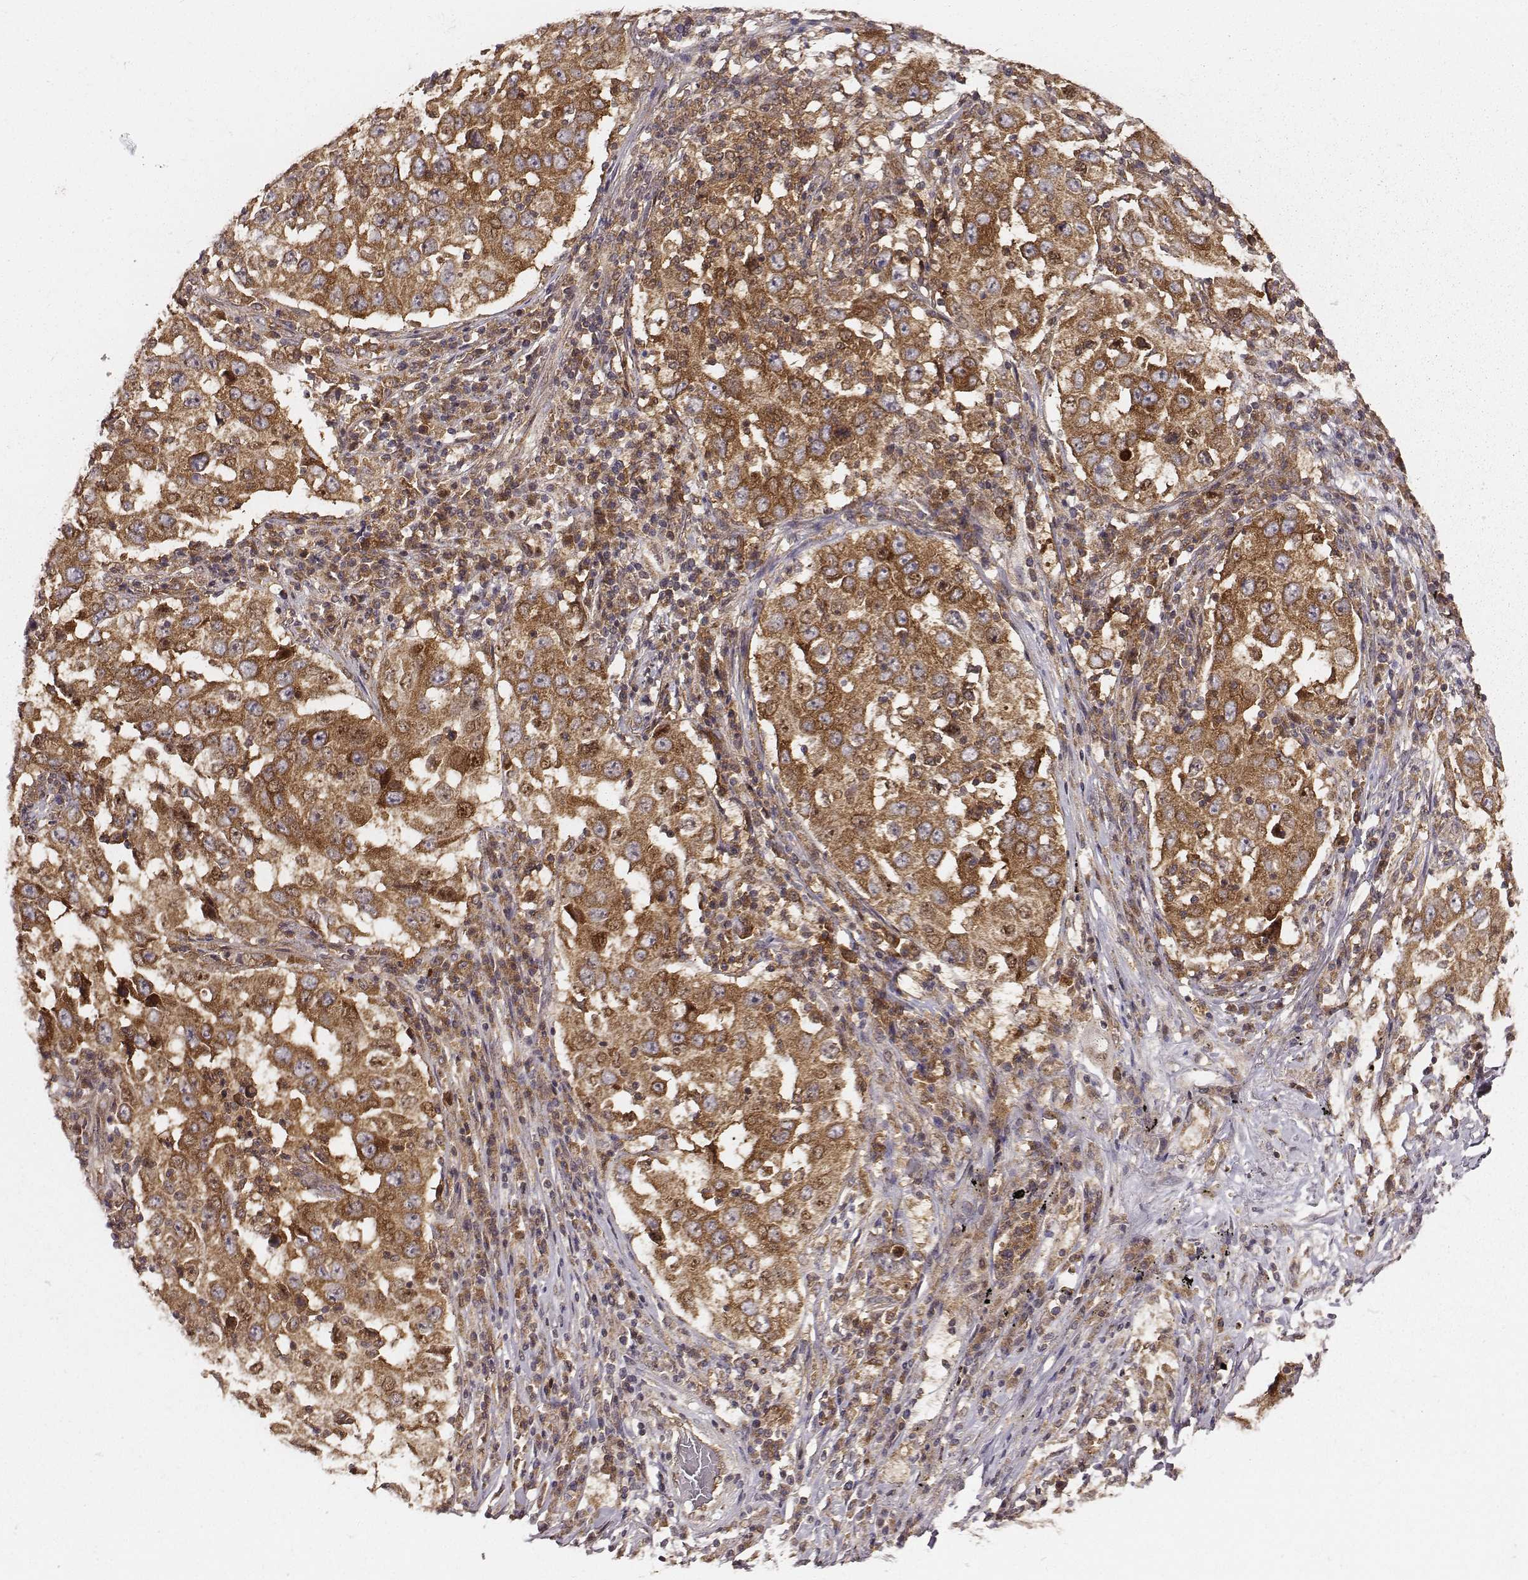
{"staining": {"intensity": "moderate", "quantity": ">75%", "location": "cytoplasmic/membranous"}, "tissue": "lung cancer", "cell_type": "Tumor cells", "image_type": "cancer", "snomed": [{"axis": "morphology", "description": "Adenocarcinoma, NOS"}, {"axis": "topography", "description": "Lung"}], "caption": "DAB (3,3'-diaminobenzidine) immunohistochemical staining of lung cancer (adenocarcinoma) shows moderate cytoplasmic/membranous protein expression in approximately >75% of tumor cells.", "gene": "VPS26A", "patient": {"sex": "male", "age": 73}}